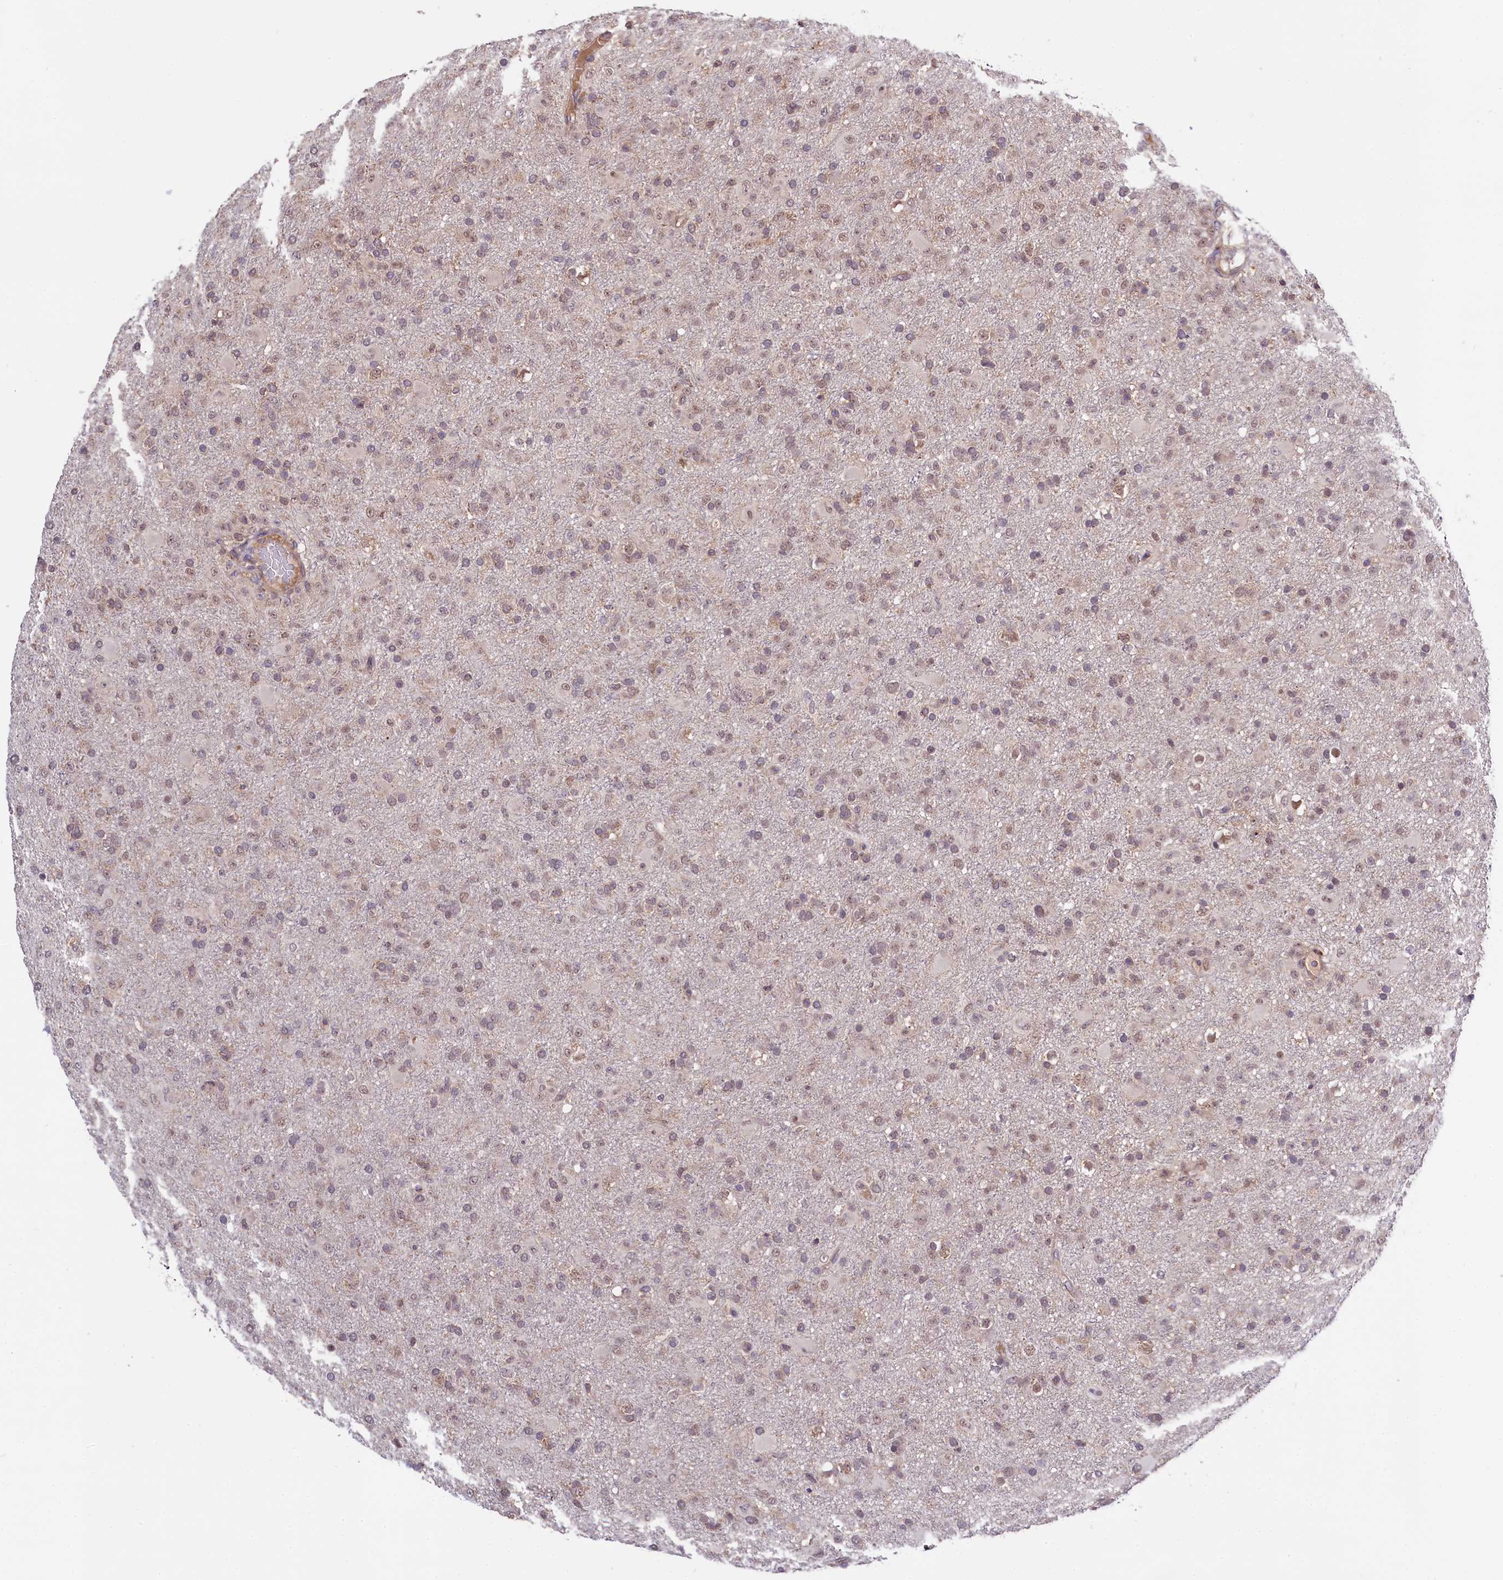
{"staining": {"intensity": "weak", "quantity": "25%-75%", "location": "nuclear"}, "tissue": "glioma", "cell_type": "Tumor cells", "image_type": "cancer", "snomed": [{"axis": "morphology", "description": "Glioma, malignant, Low grade"}, {"axis": "topography", "description": "Brain"}], "caption": "Weak nuclear staining for a protein is identified in about 25%-75% of tumor cells of malignant low-grade glioma using immunohistochemistry (IHC).", "gene": "SKIDA1", "patient": {"sex": "male", "age": 65}}